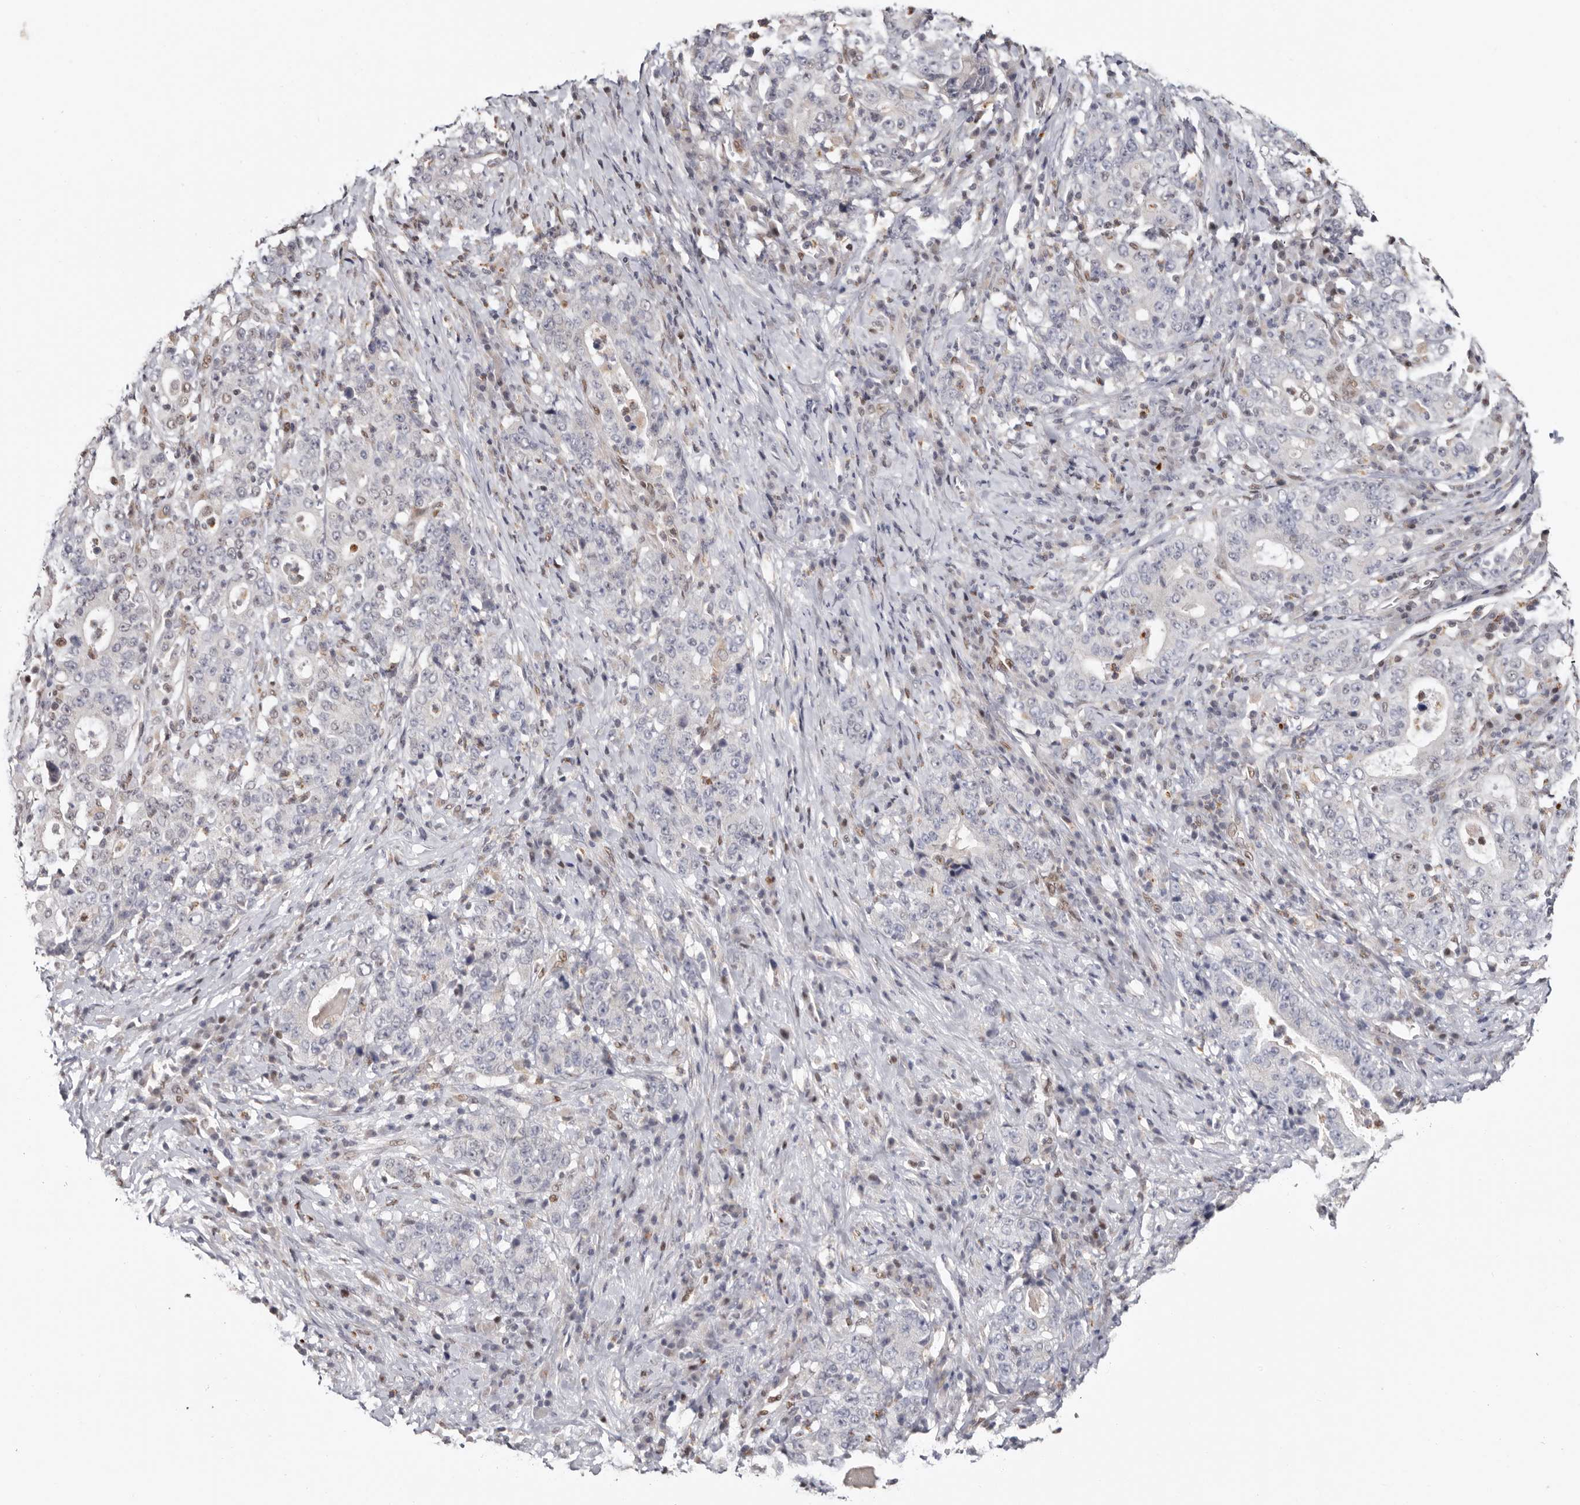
{"staining": {"intensity": "negative", "quantity": "none", "location": "none"}, "tissue": "stomach cancer", "cell_type": "Tumor cells", "image_type": "cancer", "snomed": [{"axis": "morphology", "description": "Normal tissue, NOS"}, {"axis": "morphology", "description": "Adenocarcinoma, NOS"}, {"axis": "topography", "description": "Stomach, upper"}, {"axis": "topography", "description": "Stomach"}], "caption": "Adenocarcinoma (stomach) was stained to show a protein in brown. There is no significant expression in tumor cells. (DAB immunohistochemistry visualized using brightfield microscopy, high magnification).", "gene": "SMAD7", "patient": {"sex": "male", "age": 59}}